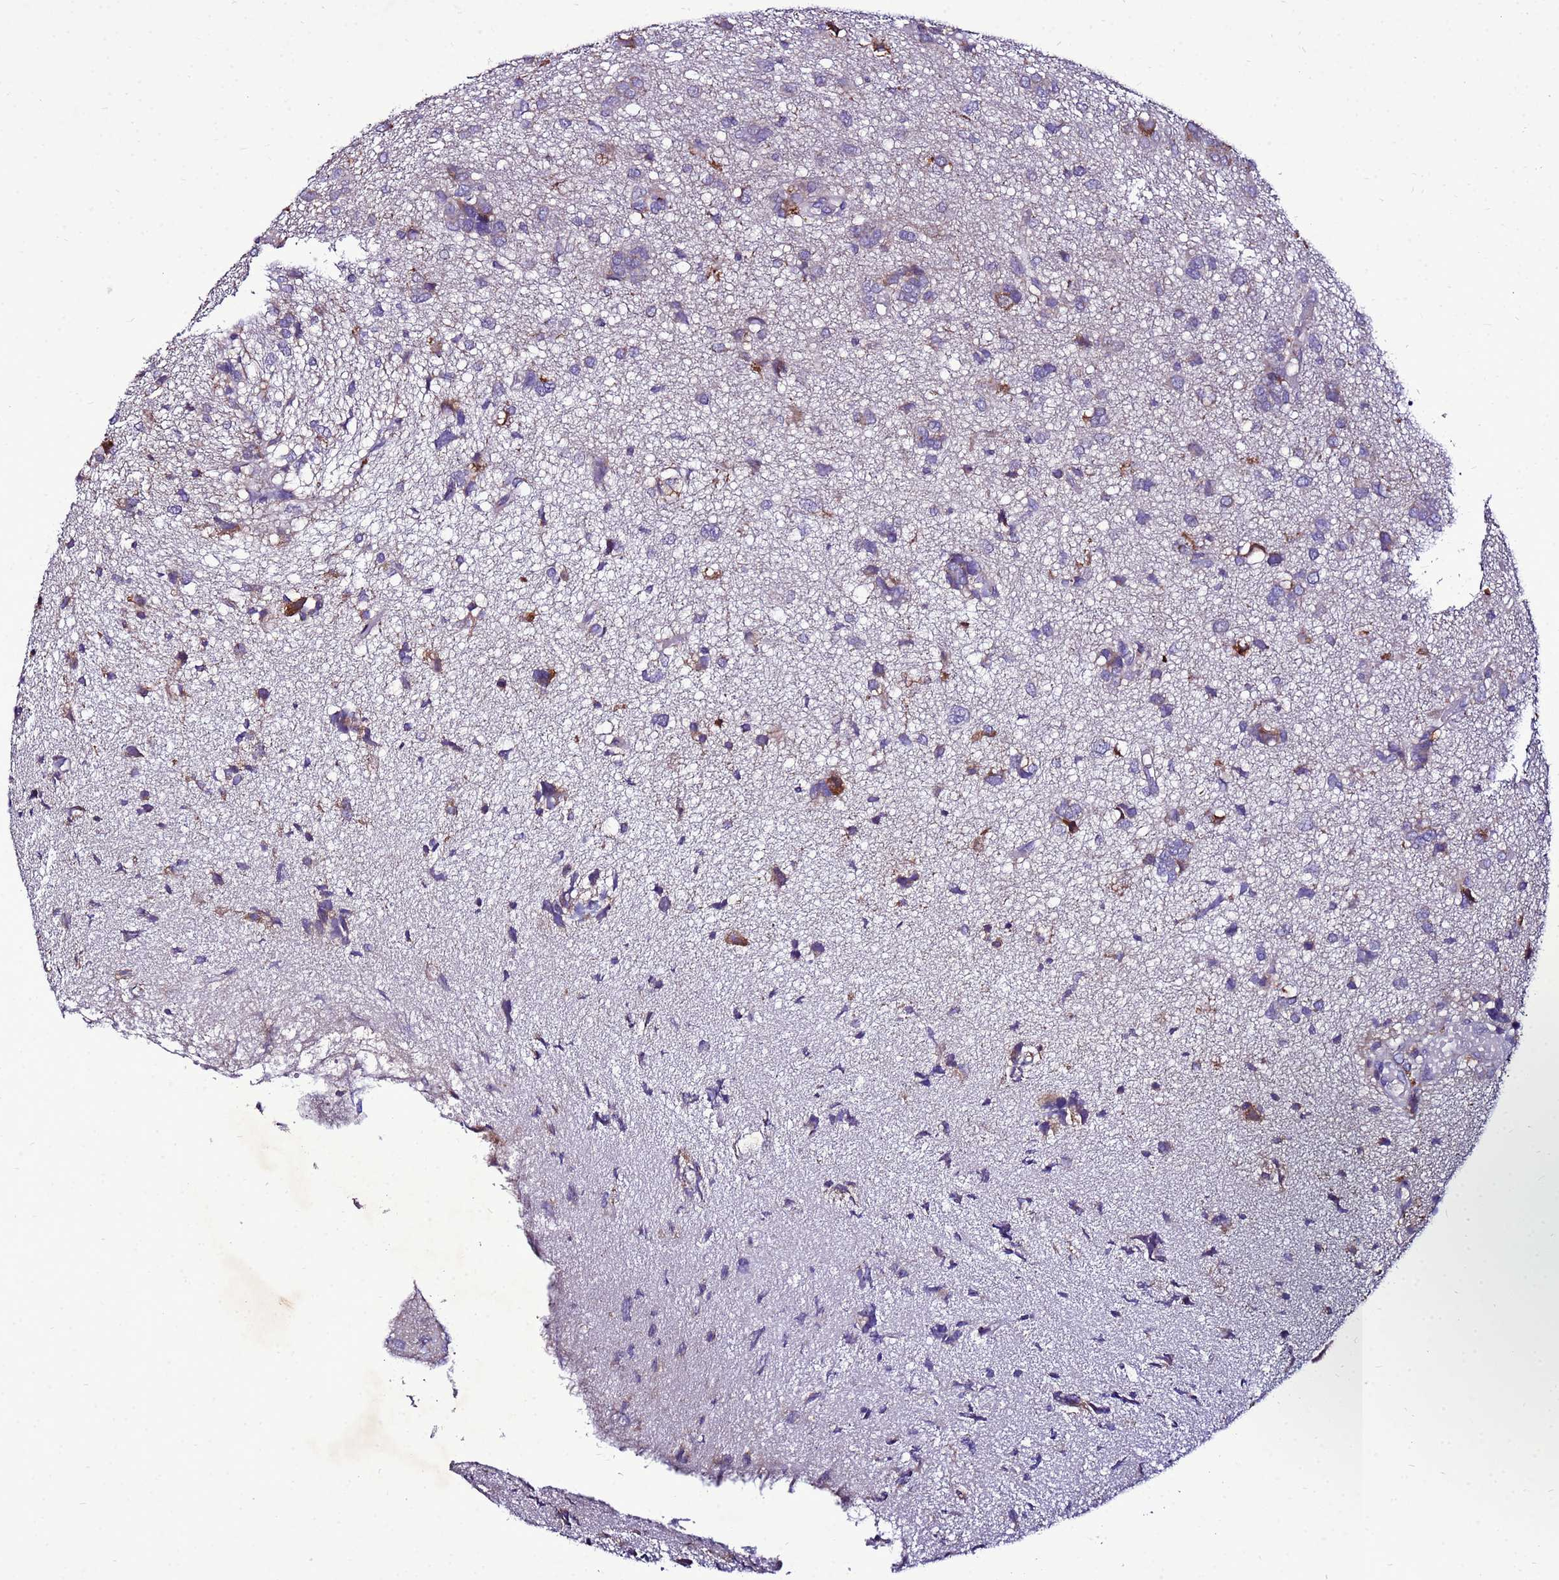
{"staining": {"intensity": "moderate", "quantity": "<25%", "location": "cytoplasmic/membranous"}, "tissue": "glioma", "cell_type": "Tumor cells", "image_type": "cancer", "snomed": [{"axis": "morphology", "description": "Glioma, malignant, High grade"}, {"axis": "topography", "description": "Brain"}], "caption": "Moderate cytoplasmic/membranous protein expression is identified in about <25% of tumor cells in malignant high-grade glioma.", "gene": "ANTKMT", "patient": {"sex": "female", "age": 59}}